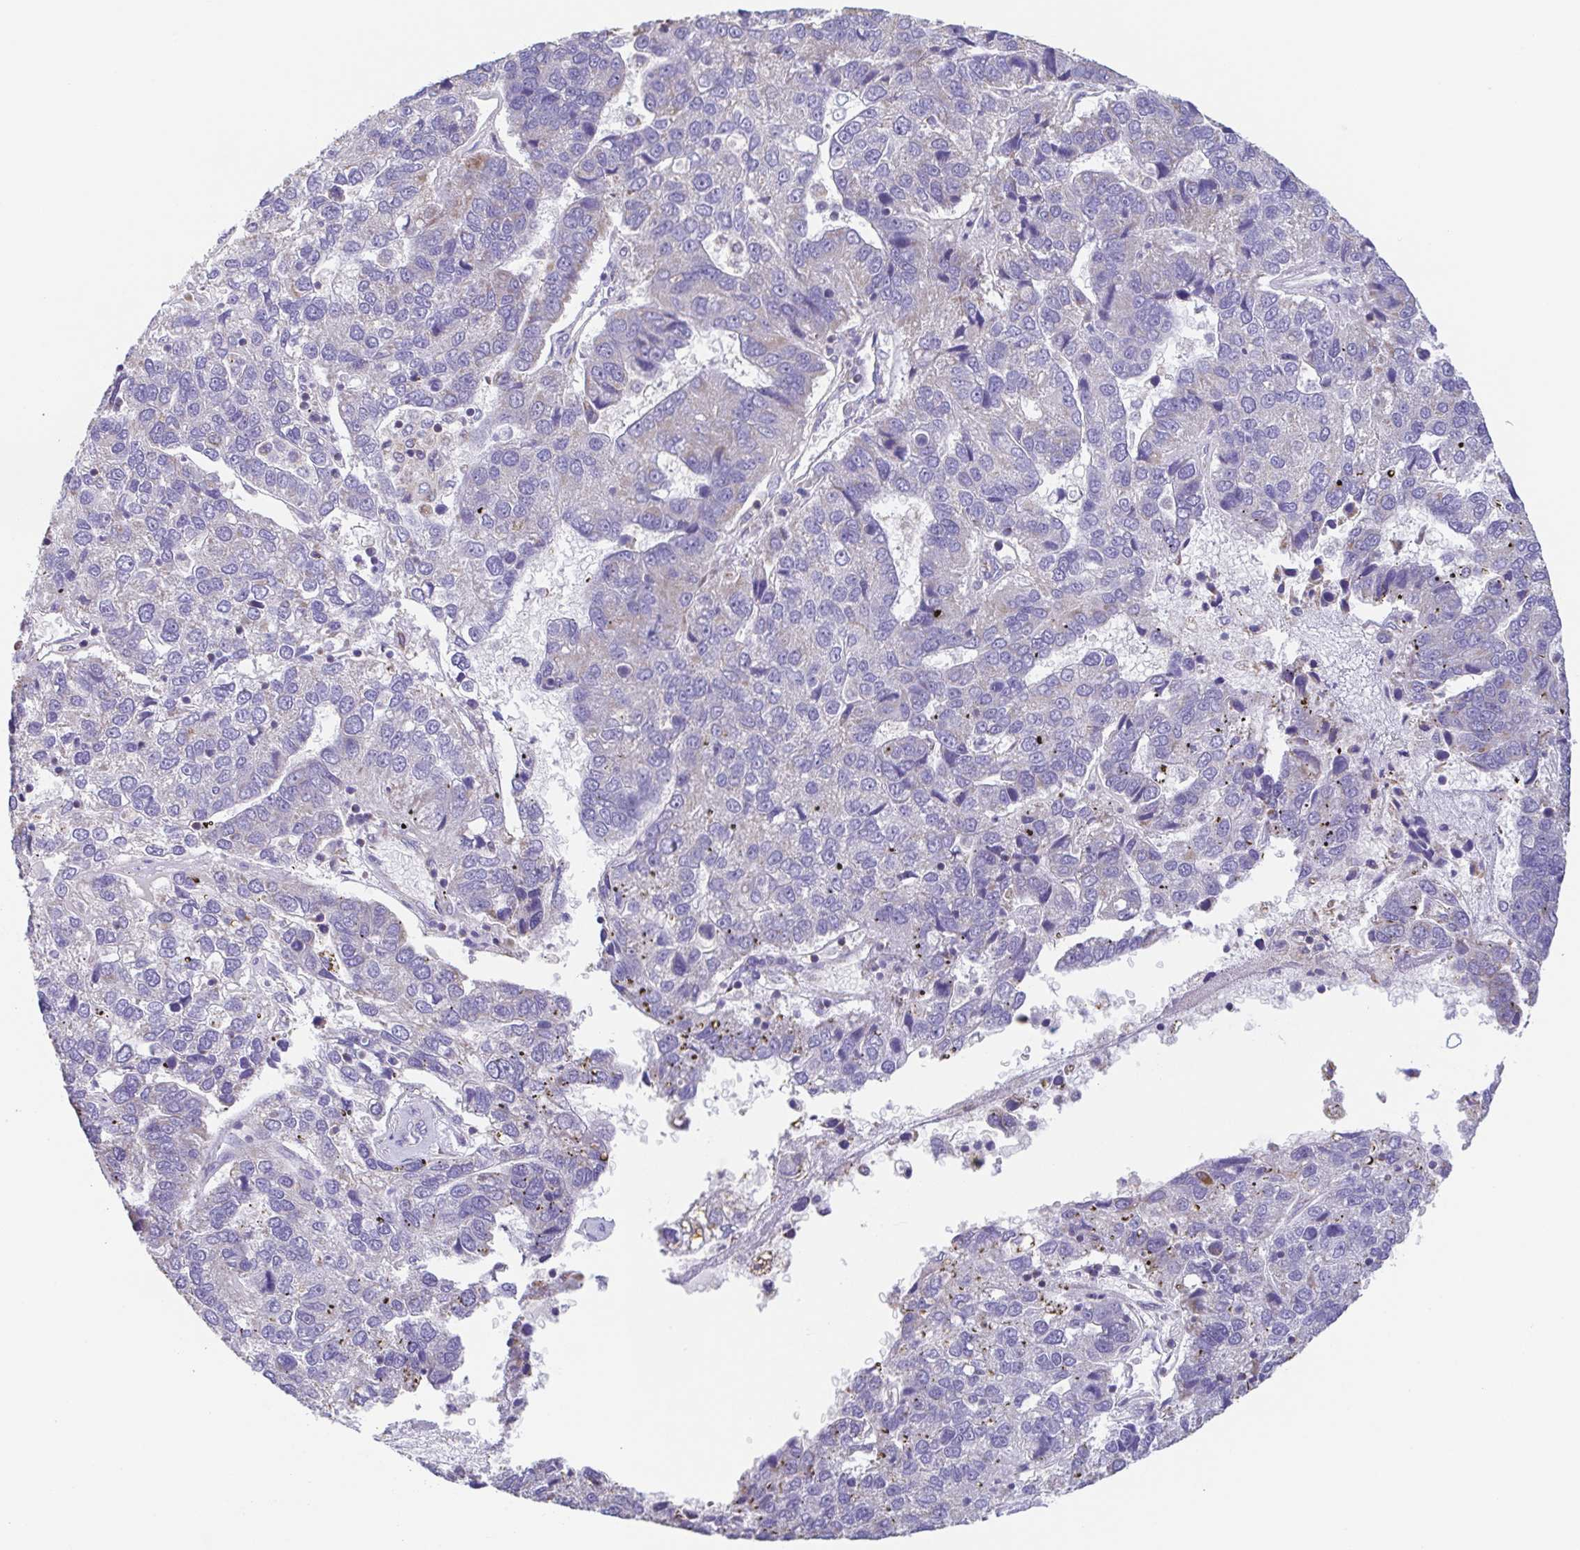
{"staining": {"intensity": "negative", "quantity": "none", "location": "none"}, "tissue": "pancreatic cancer", "cell_type": "Tumor cells", "image_type": "cancer", "snomed": [{"axis": "morphology", "description": "Adenocarcinoma, NOS"}, {"axis": "topography", "description": "Pancreas"}], "caption": "This is a image of immunohistochemistry staining of pancreatic adenocarcinoma, which shows no staining in tumor cells.", "gene": "GINM1", "patient": {"sex": "female", "age": 61}}